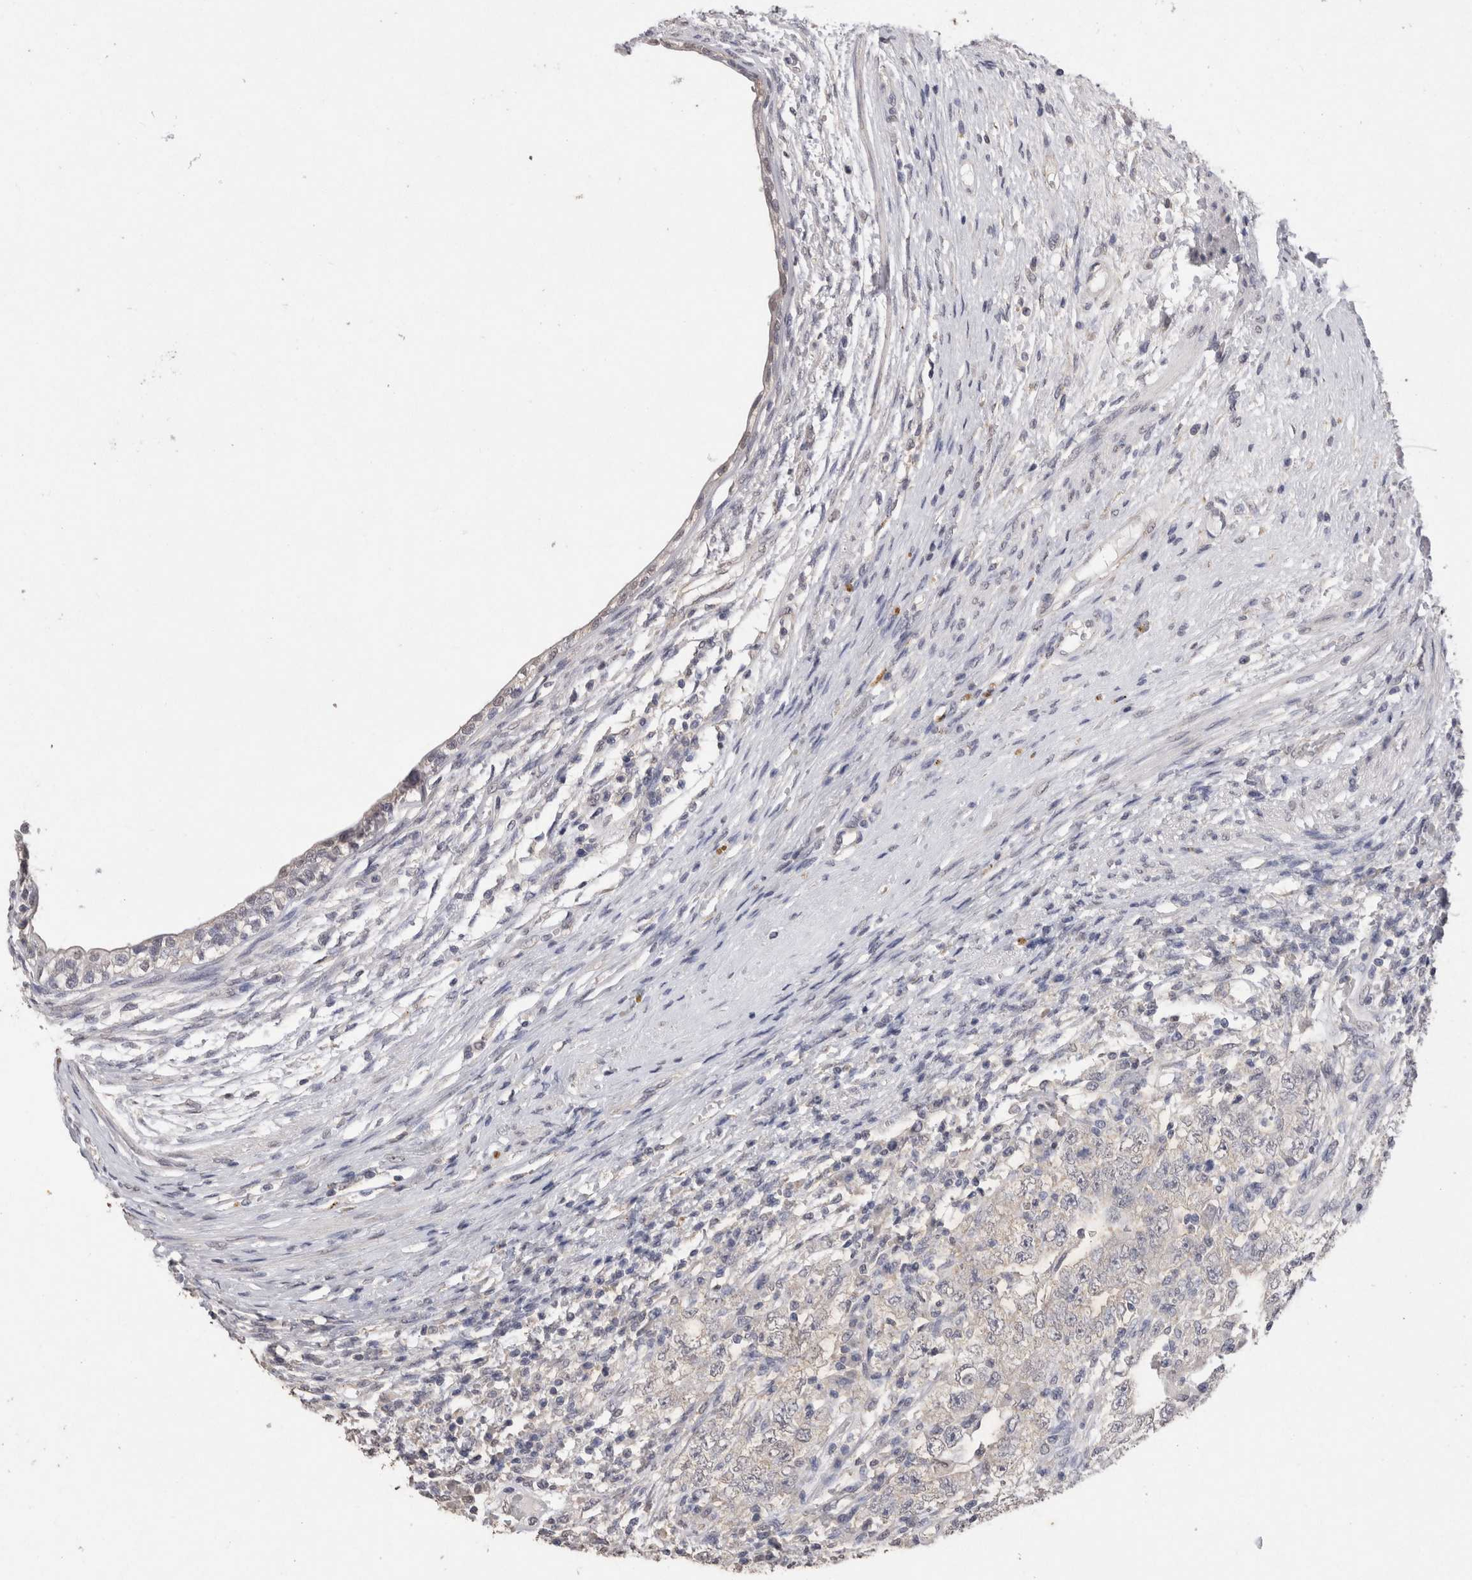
{"staining": {"intensity": "negative", "quantity": "none", "location": "none"}, "tissue": "testis cancer", "cell_type": "Tumor cells", "image_type": "cancer", "snomed": [{"axis": "morphology", "description": "Carcinoma, Embryonal, NOS"}, {"axis": "topography", "description": "Testis"}], "caption": "Immunohistochemistry image of neoplastic tissue: human testis embryonal carcinoma stained with DAB (3,3'-diaminobenzidine) demonstrates no significant protein positivity in tumor cells. (Brightfield microscopy of DAB immunohistochemistry at high magnification).", "gene": "CDH6", "patient": {"sex": "male", "age": 26}}